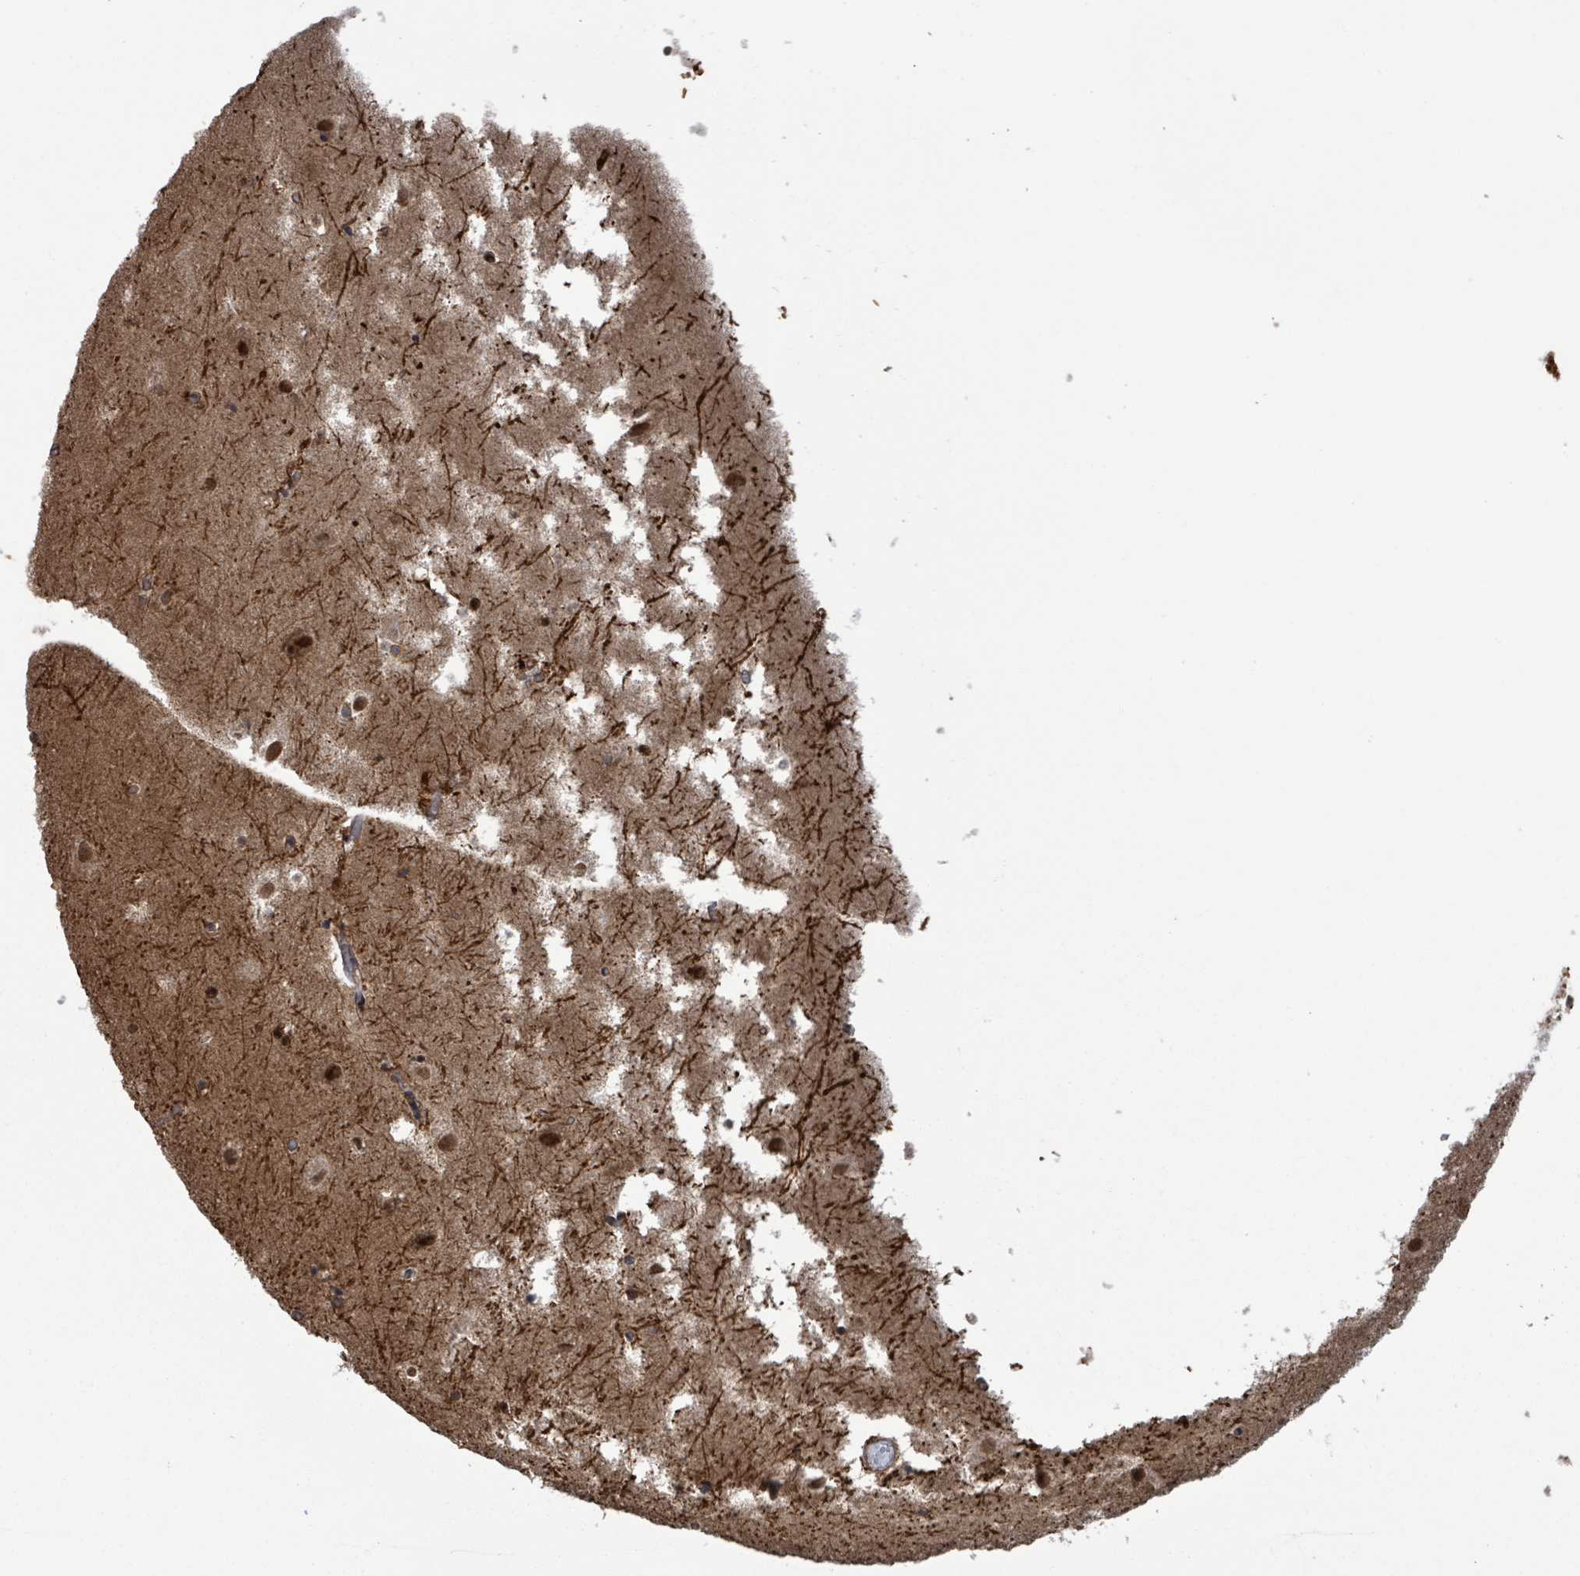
{"staining": {"intensity": "strong", "quantity": "<25%", "location": "nuclear"}, "tissue": "hippocampus", "cell_type": "Glial cells", "image_type": "normal", "snomed": [{"axis": "morphology", "description": "Normal tissue, NOS"}, {"axis": "topography", "description": "Hippocampus"}], "caption": "Approximately <25% of glial cells in benign human hippocampus demonstrate strong nuclear protein positivity as visualized by brown immunohistochemical staining.", "gene": "ENSG00000256500", "patient": {"sex": "female", "age": 52}}